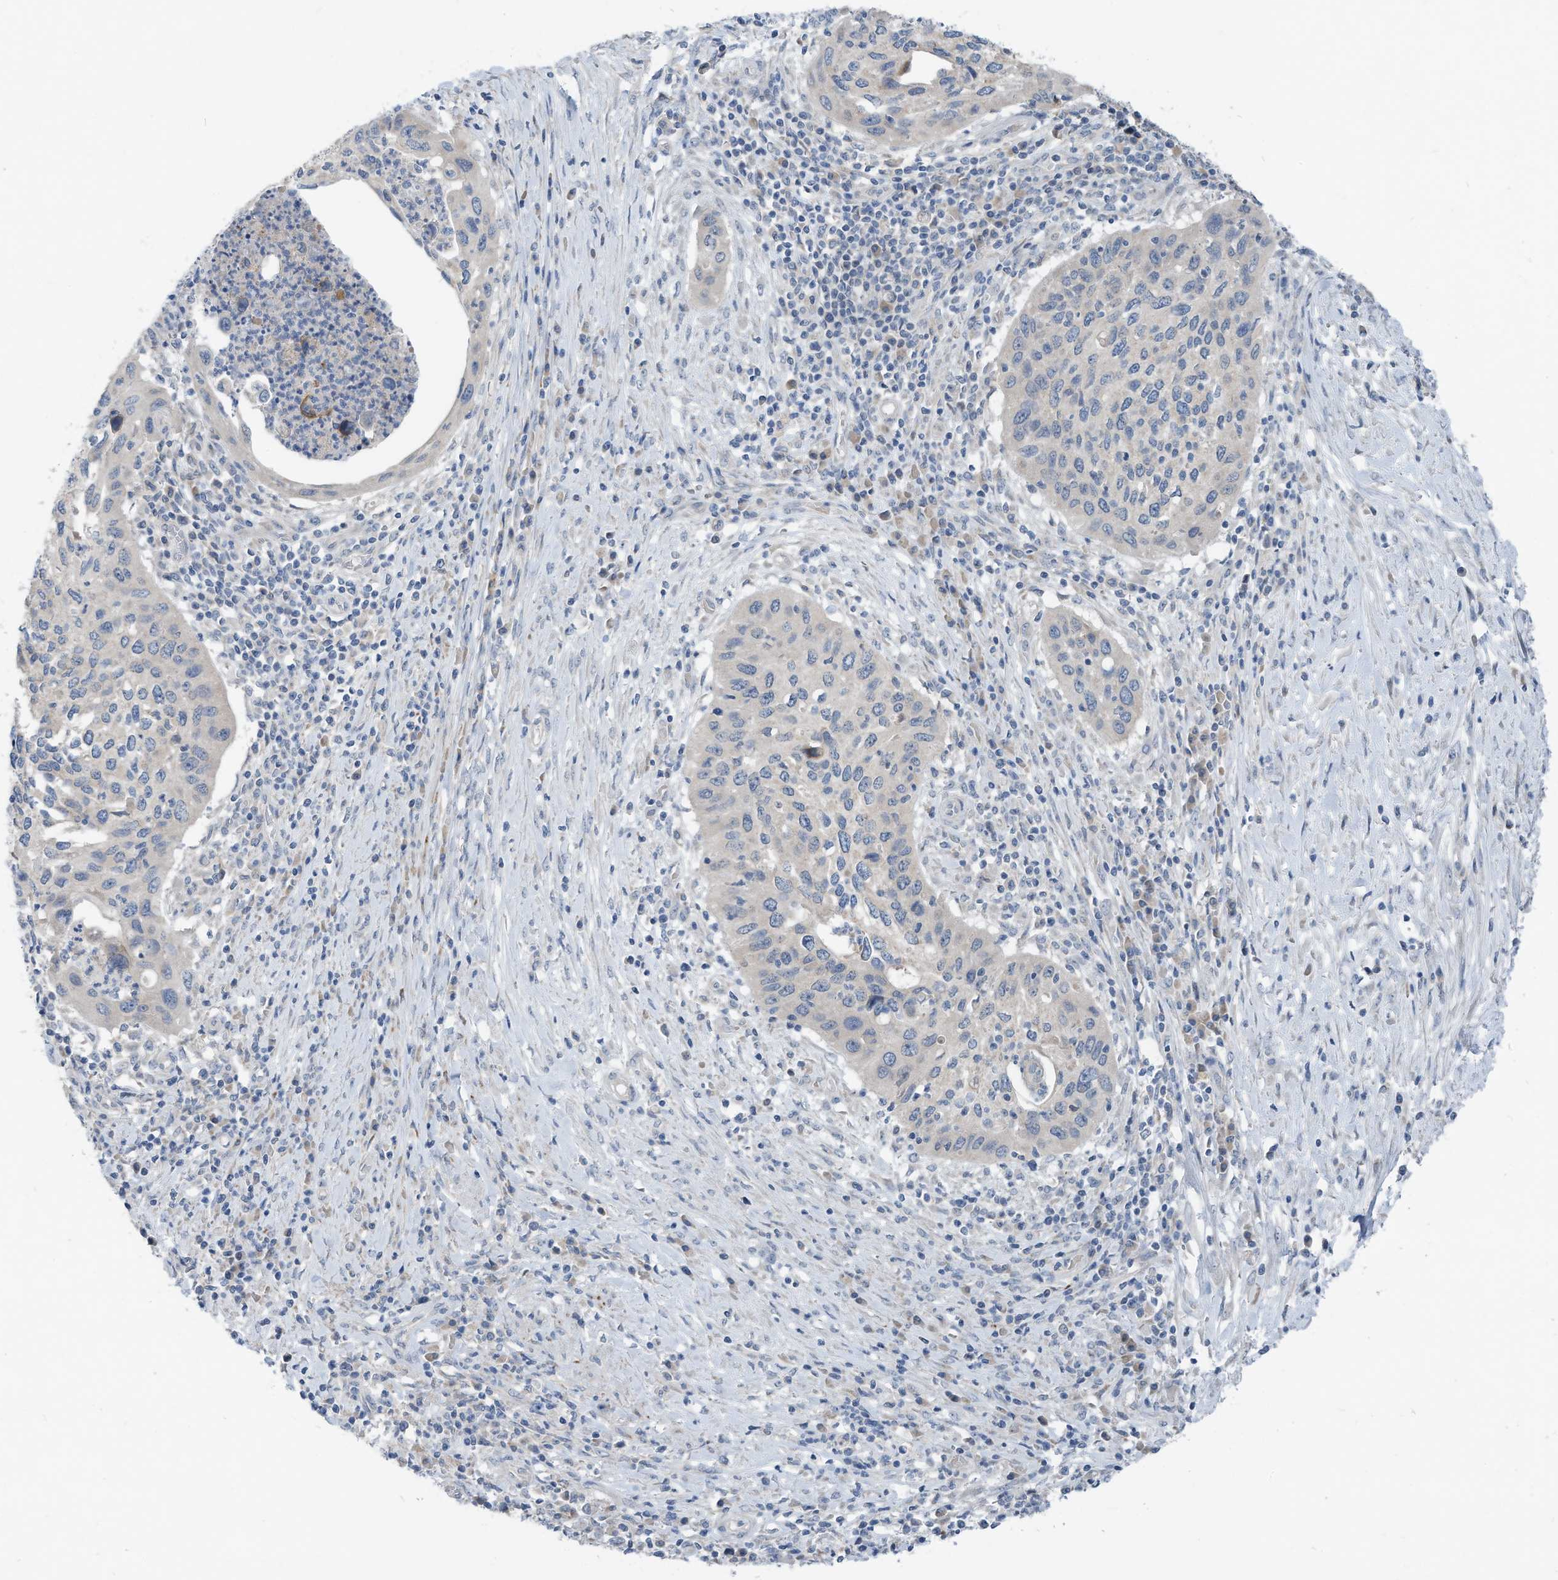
{"staining": {"intensity": "negative", "quantity": "none", "location": "none"}, "tissue": "cervical cancer", "cell_type": "Tumor cells", "image_type": "cancer", "snomed": [{"axis": "morphology", "description": "Squamous cell carcinoma, NOS"}, {"axis": "topography", "description": "Cervix"}], "caption": "Micrograph shows no protein expression in tumor cells of cervical squamous cell carcinoma tissue.", "gene": "LDAH", "patient": {"sex": "female", "age": 38}}